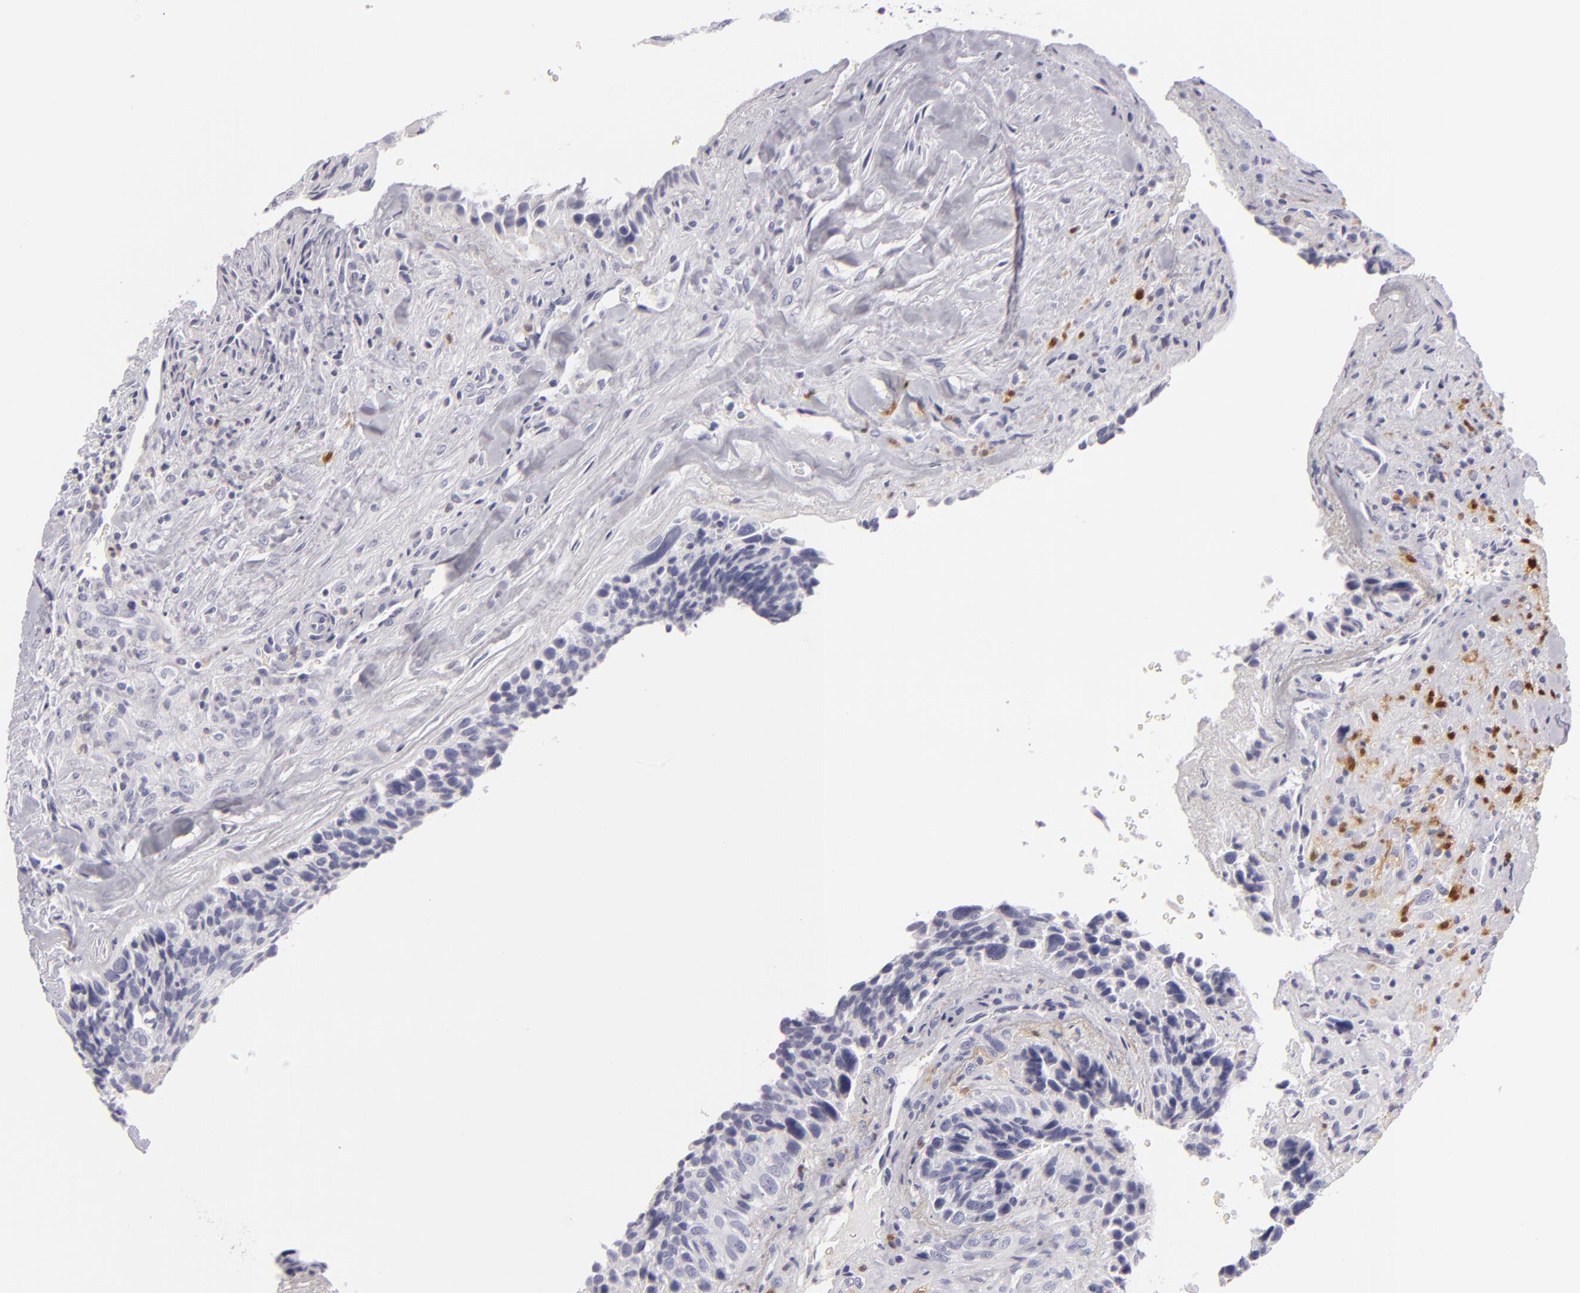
{"staining": {"intensity": "negative", "quantity": "none", "location": "none"}, "tissue": "breast cancer", "cell_type": "Tumor cells", "image_type": "cancer", "snomed": [{"axis": "morphology", "description": "Neoplasm, malignant, NOS"}, {"axis": "topography", "description": "Breast"}], "caption": "An immunohistochemistry micrograph of breast cancer (malignant neoplasm) is shown. There is no staining in tumor cells of breast cancer (malignant neoplasm).", "gene": "F13A1", "patient": {"sex": "female", "age": 50}}